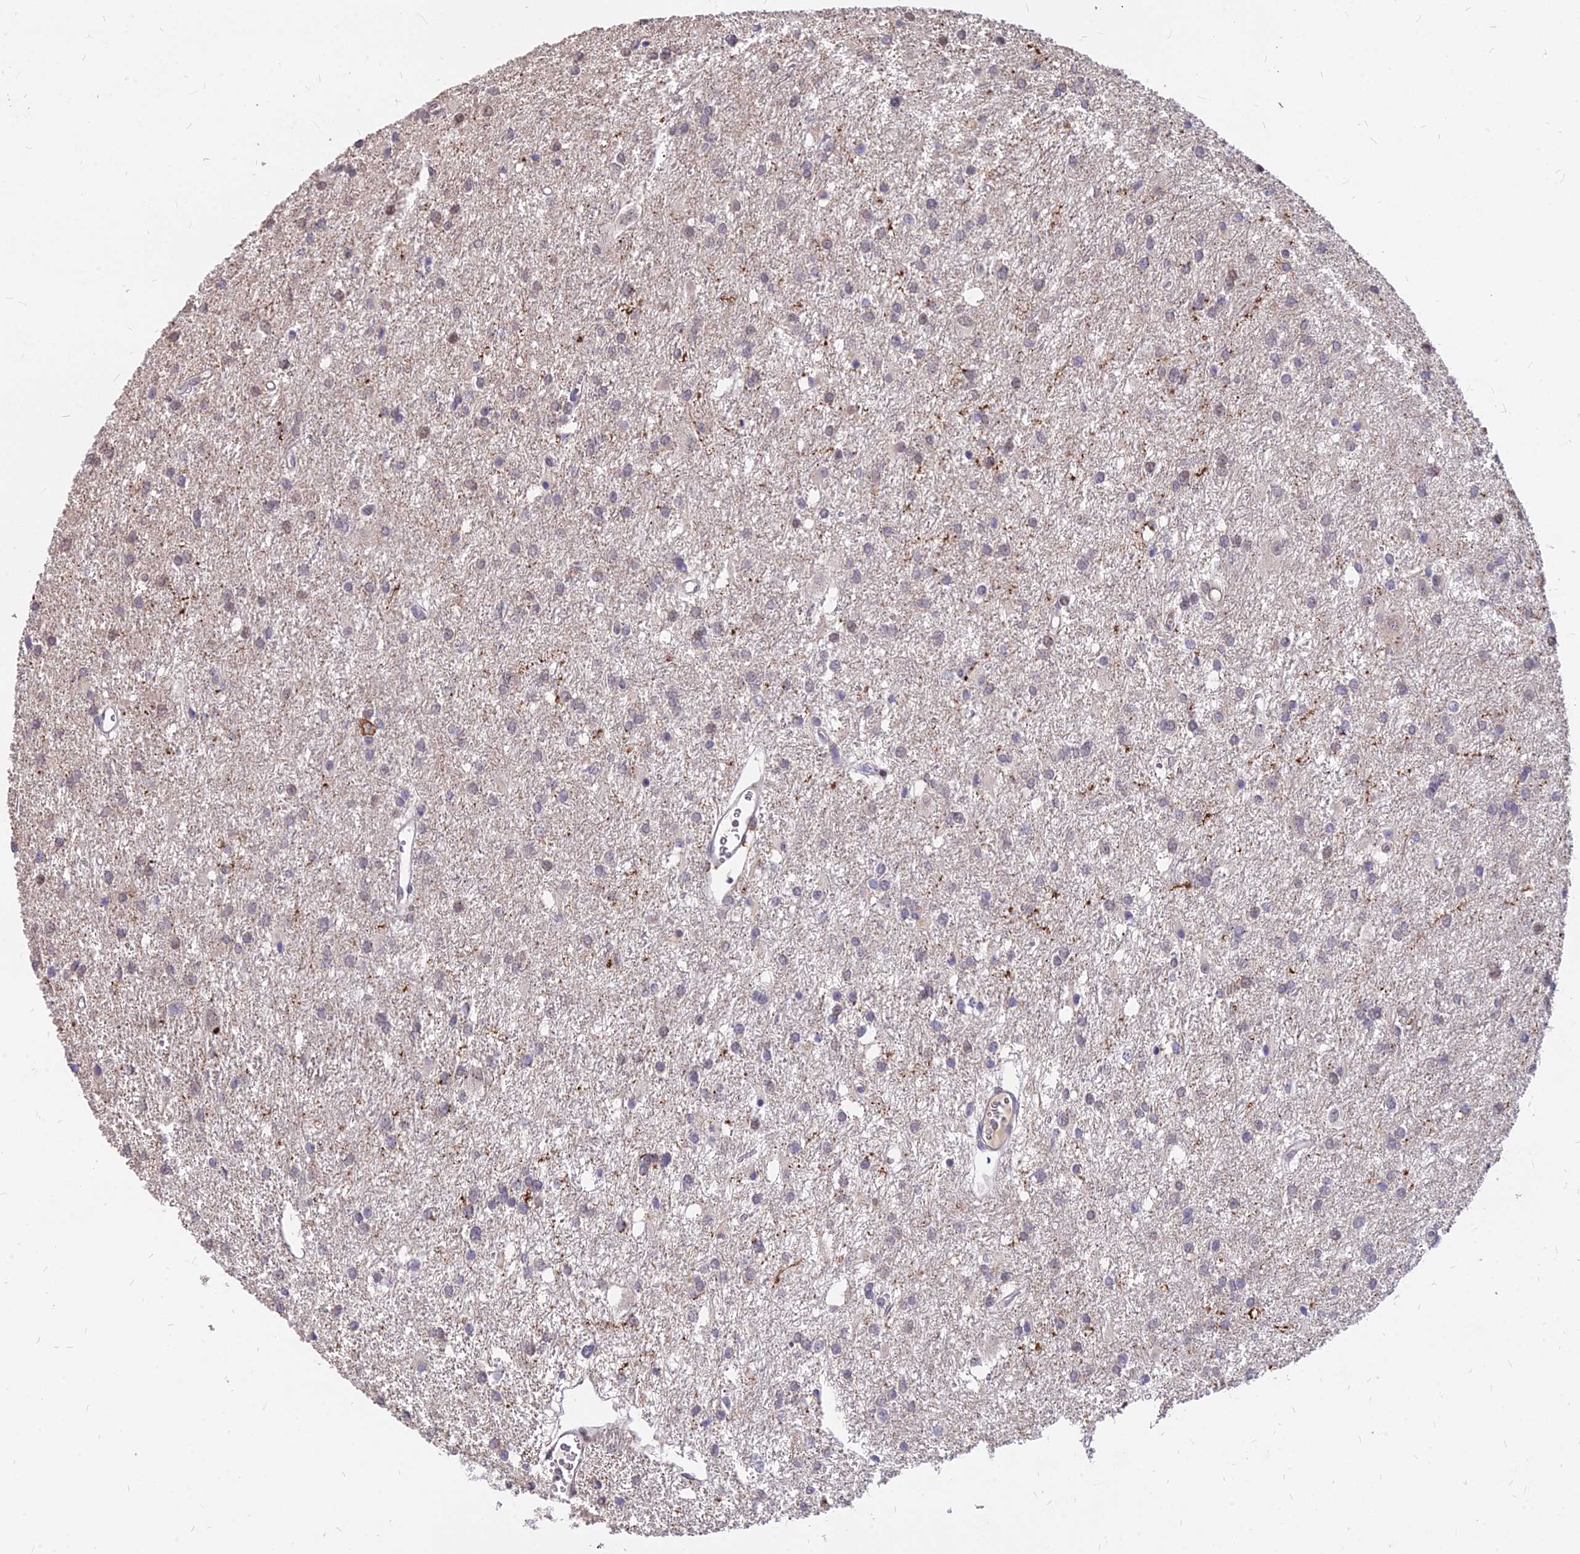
{"staining": {"intensity": "negative", "quantity": "none", "location": "none"}, "tissue": "glioma", "cell_type": "Tumor cells", "image_type": "cancer", "snomed": [{"axis": "morphology", "description": "Glioma, malignant, High grade"}, {"axis": "topography", "description": "Brain"}], "caption": "IHC of glioma exhibits no staining in tumor cells.", "gene": "C11orf68", "patient": {"sex": "female", "age": 50}}